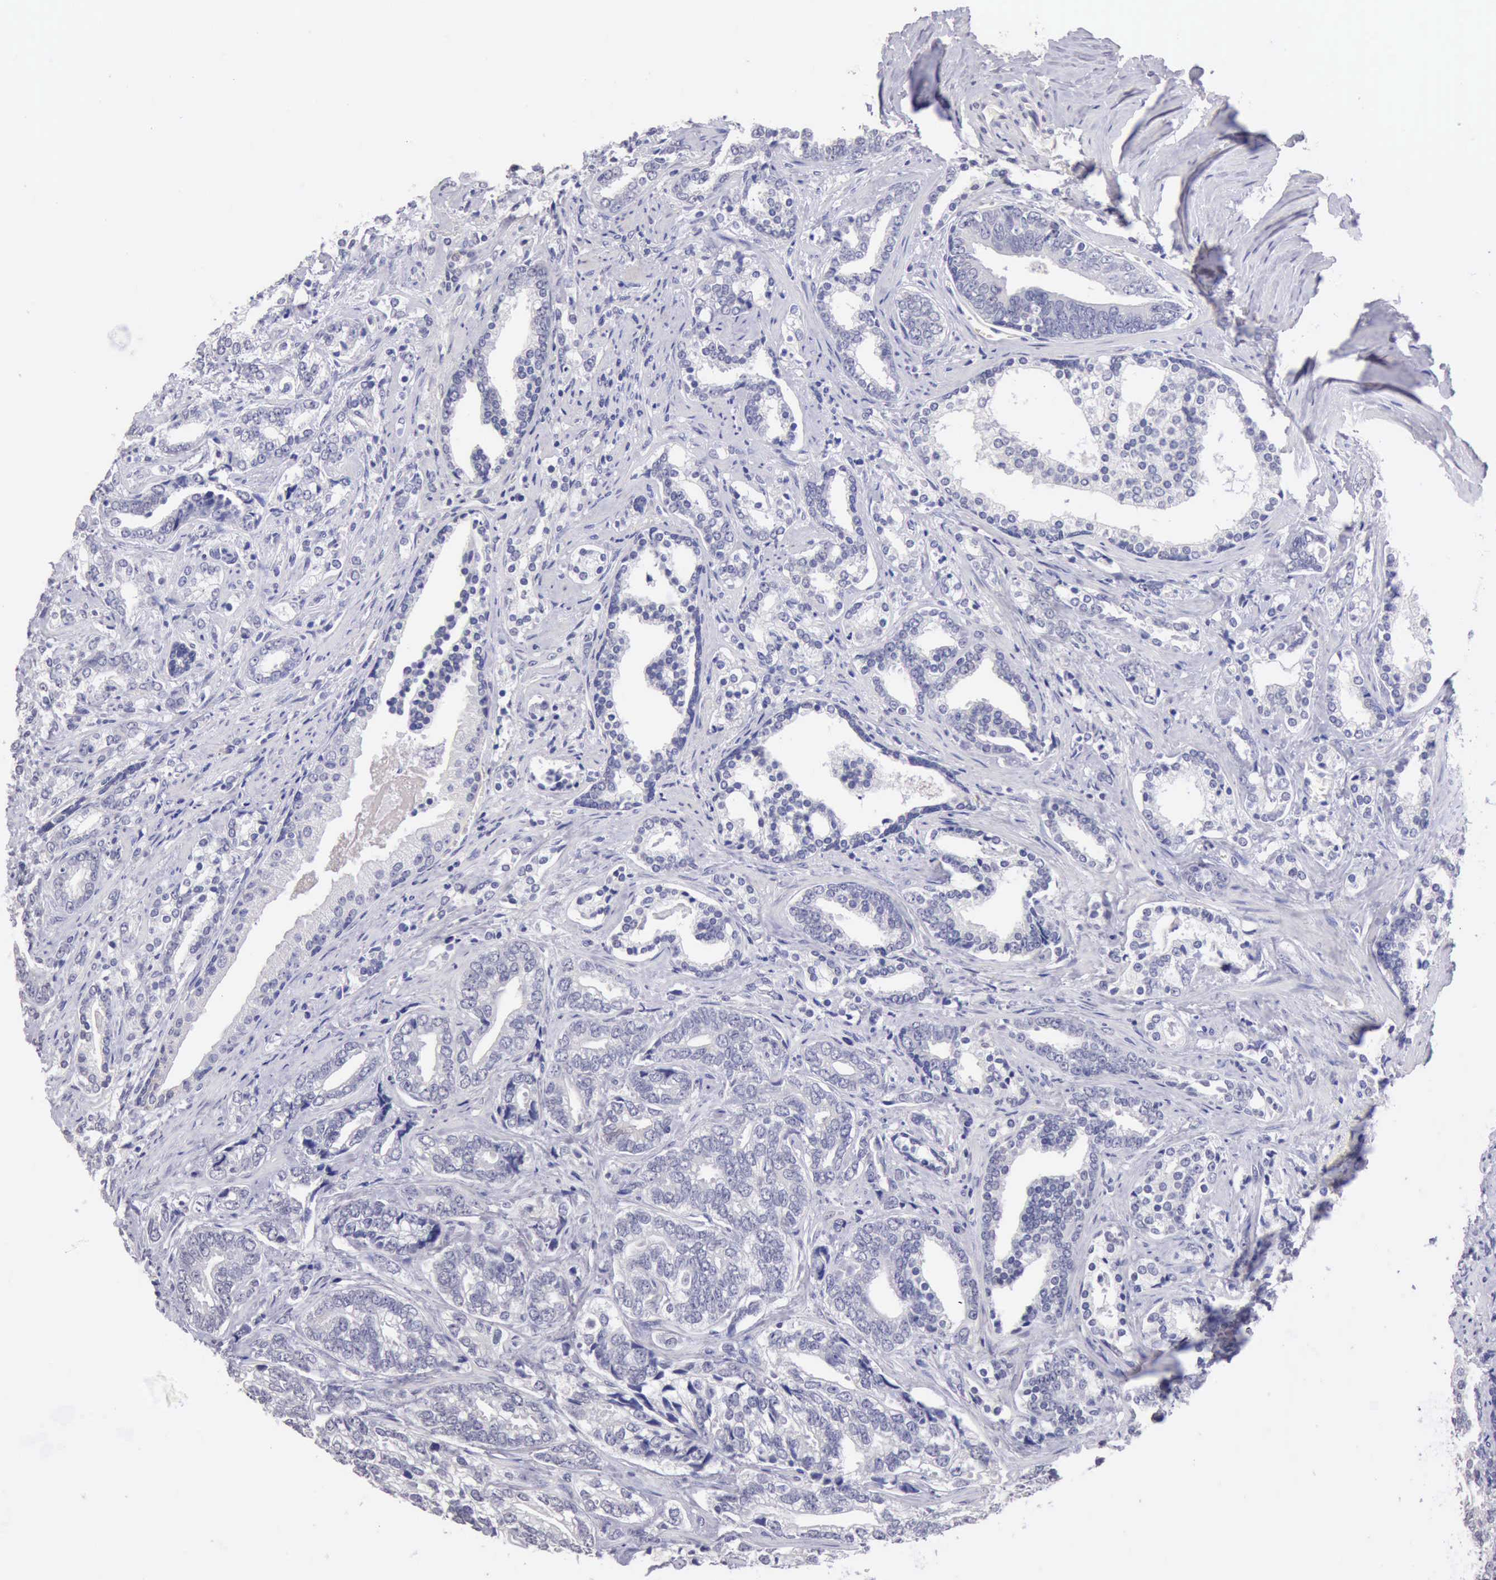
{"staining": {"intensity": "negative", "quantity": "none", "location": "none"}, "tissue": "prostate cancer", "cell_type": "Tumor cells", "image_type": "cancer", "snomed": [{"axis": "morphology", "description": "Adenocarcinoma, Medium grade"}, {"axis": "topography", "description": "Prostate"}], "caption": "DAB immunohistochemical staining of prostate adenocarcinoma (medium-grade) exhibits no significant positivity in tumor cells. Nuclei are stained in blue.", "gene": "KCND1", "patient": {"sex": "male", "age": 67}}